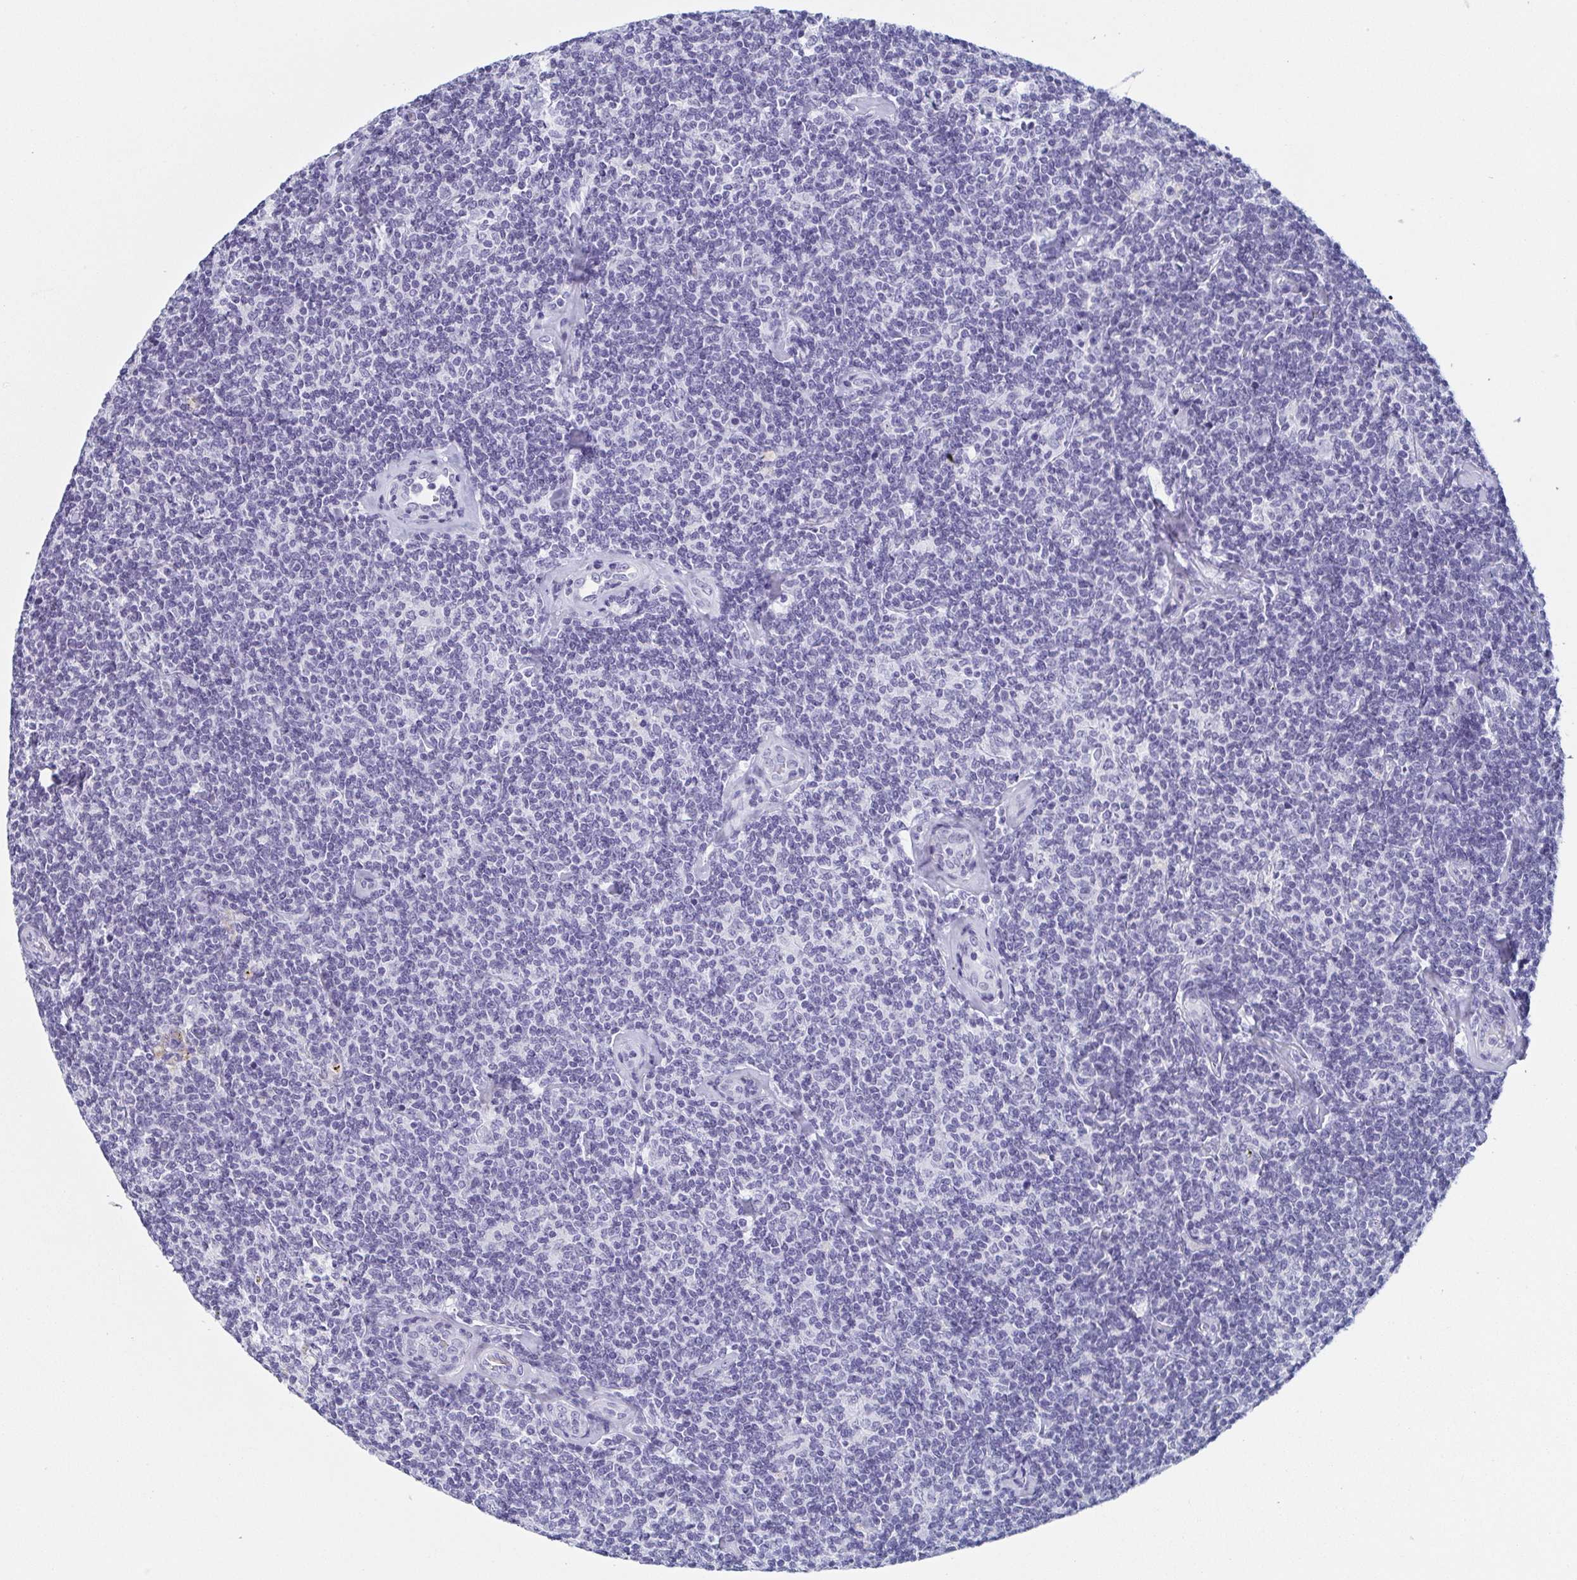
{"staining": {"intensity": "negative", "quantity": "none", "location": "none"}, "tissue": "lymphoma", "cell_type": "Tumor cells", "image_type": "cancer", "snomed": [{"axis": "morphology", "description": "Malignant lymphoma, non-Hodgkin's type, Low grade"}, {"axis": "topography", "description": "Lymph node"}], "caption": "The photomicrograph shows no staining of tumor cells in lymphoma.", "gene": "REG4", "patient": {"sex": "female", "age": 56}}